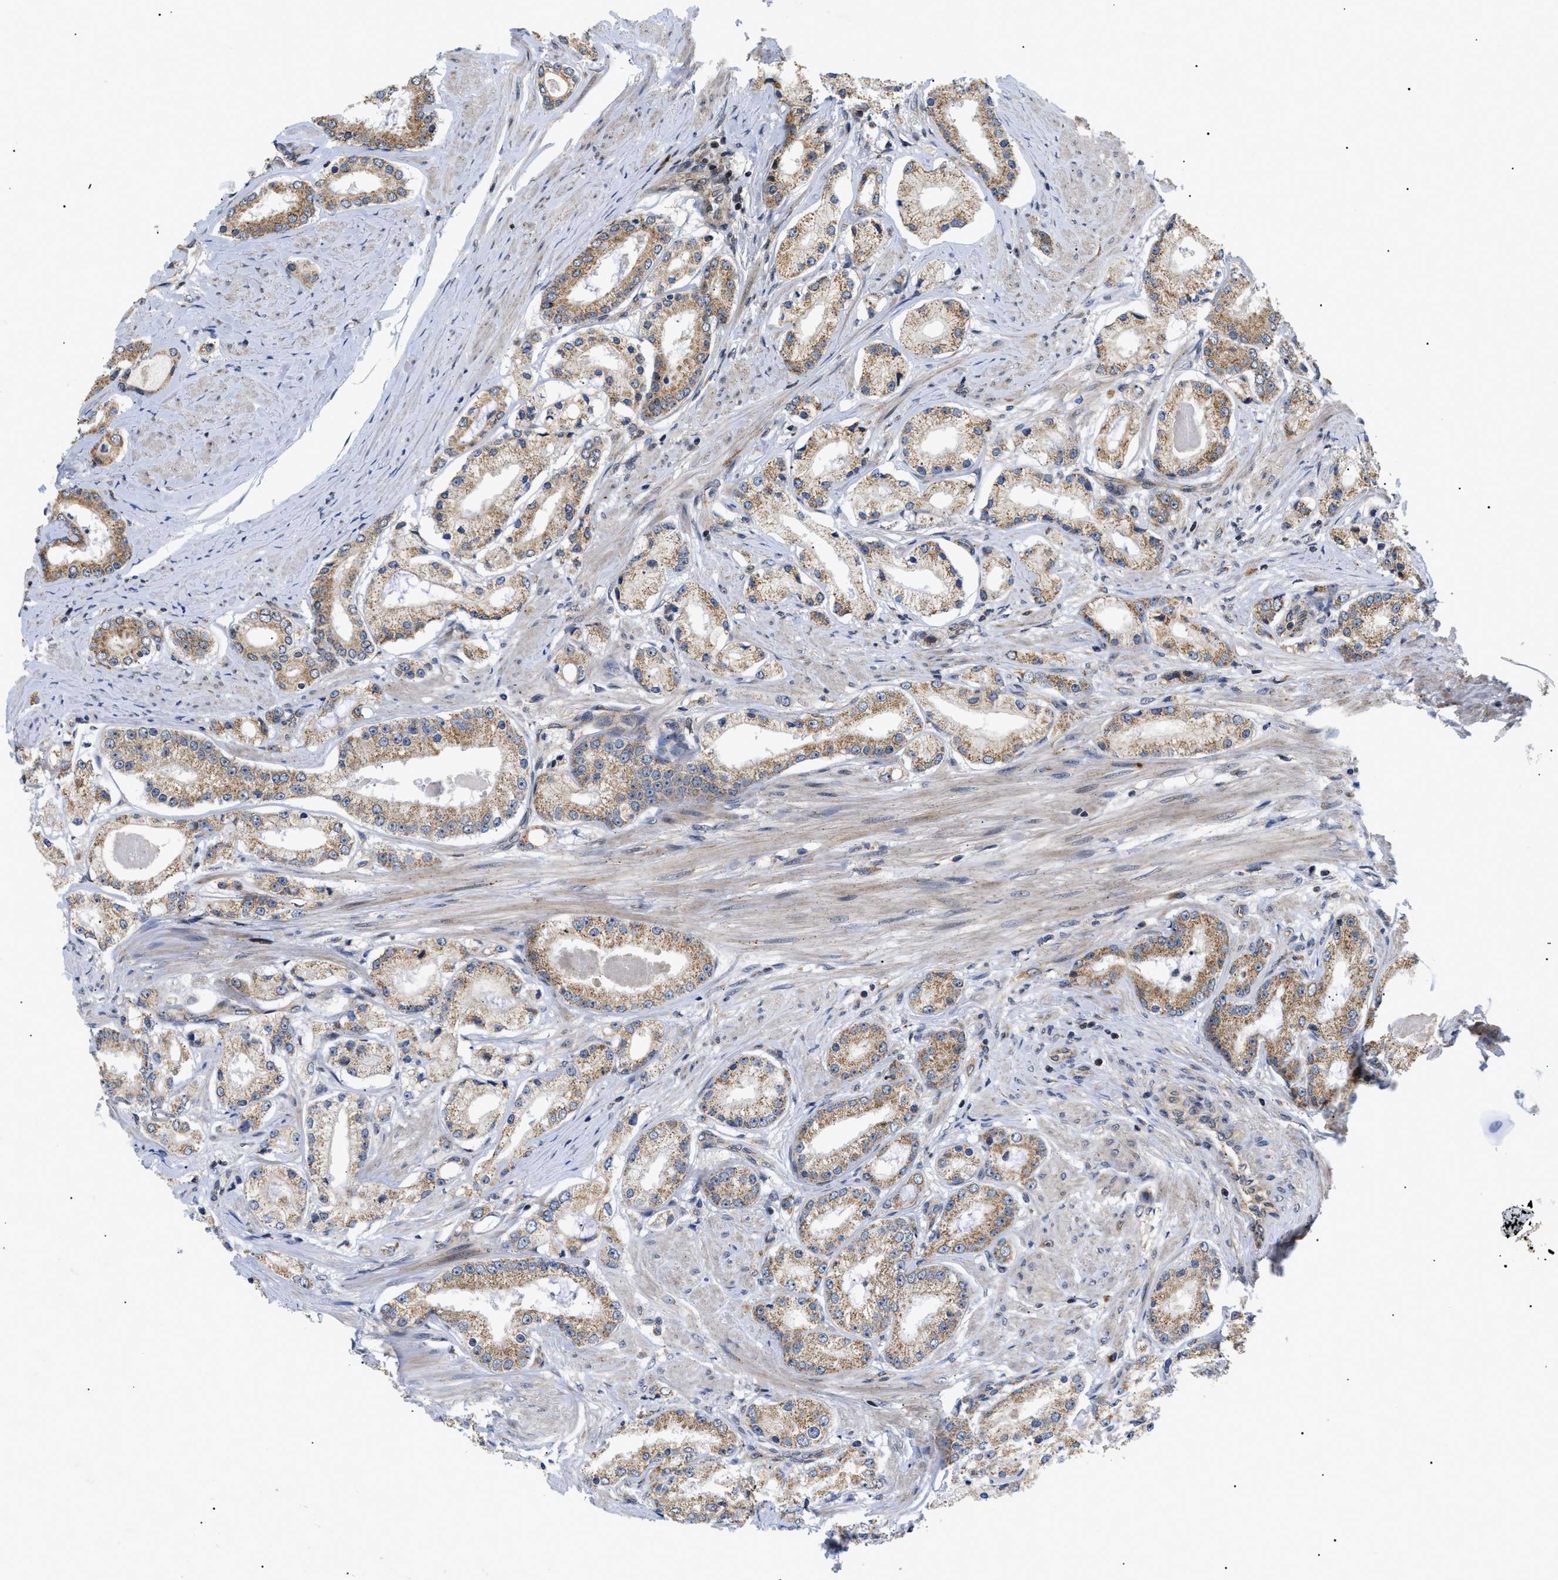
{"staining": {"intensity": "moderate", "quantity": ">75%", "location": "cytoplasmic/membranous"}, "tissue": "prostate cancer", "cell_type": "Tumor cells", "image_type": "cancer", "snomed": [{"axis": "morphology", "description": "Adenocarcinoma, Low grade"}, {"axis": "topography", "description": "Prostate"}], "caption": "Immunohistochemistry (IHC) (DAB (3,3'-diaminobenzidine)) staining of human prostate low-grade adenocarcinoma reveals moderate cytoplasmic/membranous protein expression in about >75% of tumor cells. (IHC, brightfield microscopy, high magnification).", "gene": "ZBTB11", "patient": {"sex": "male", "age": 63}}